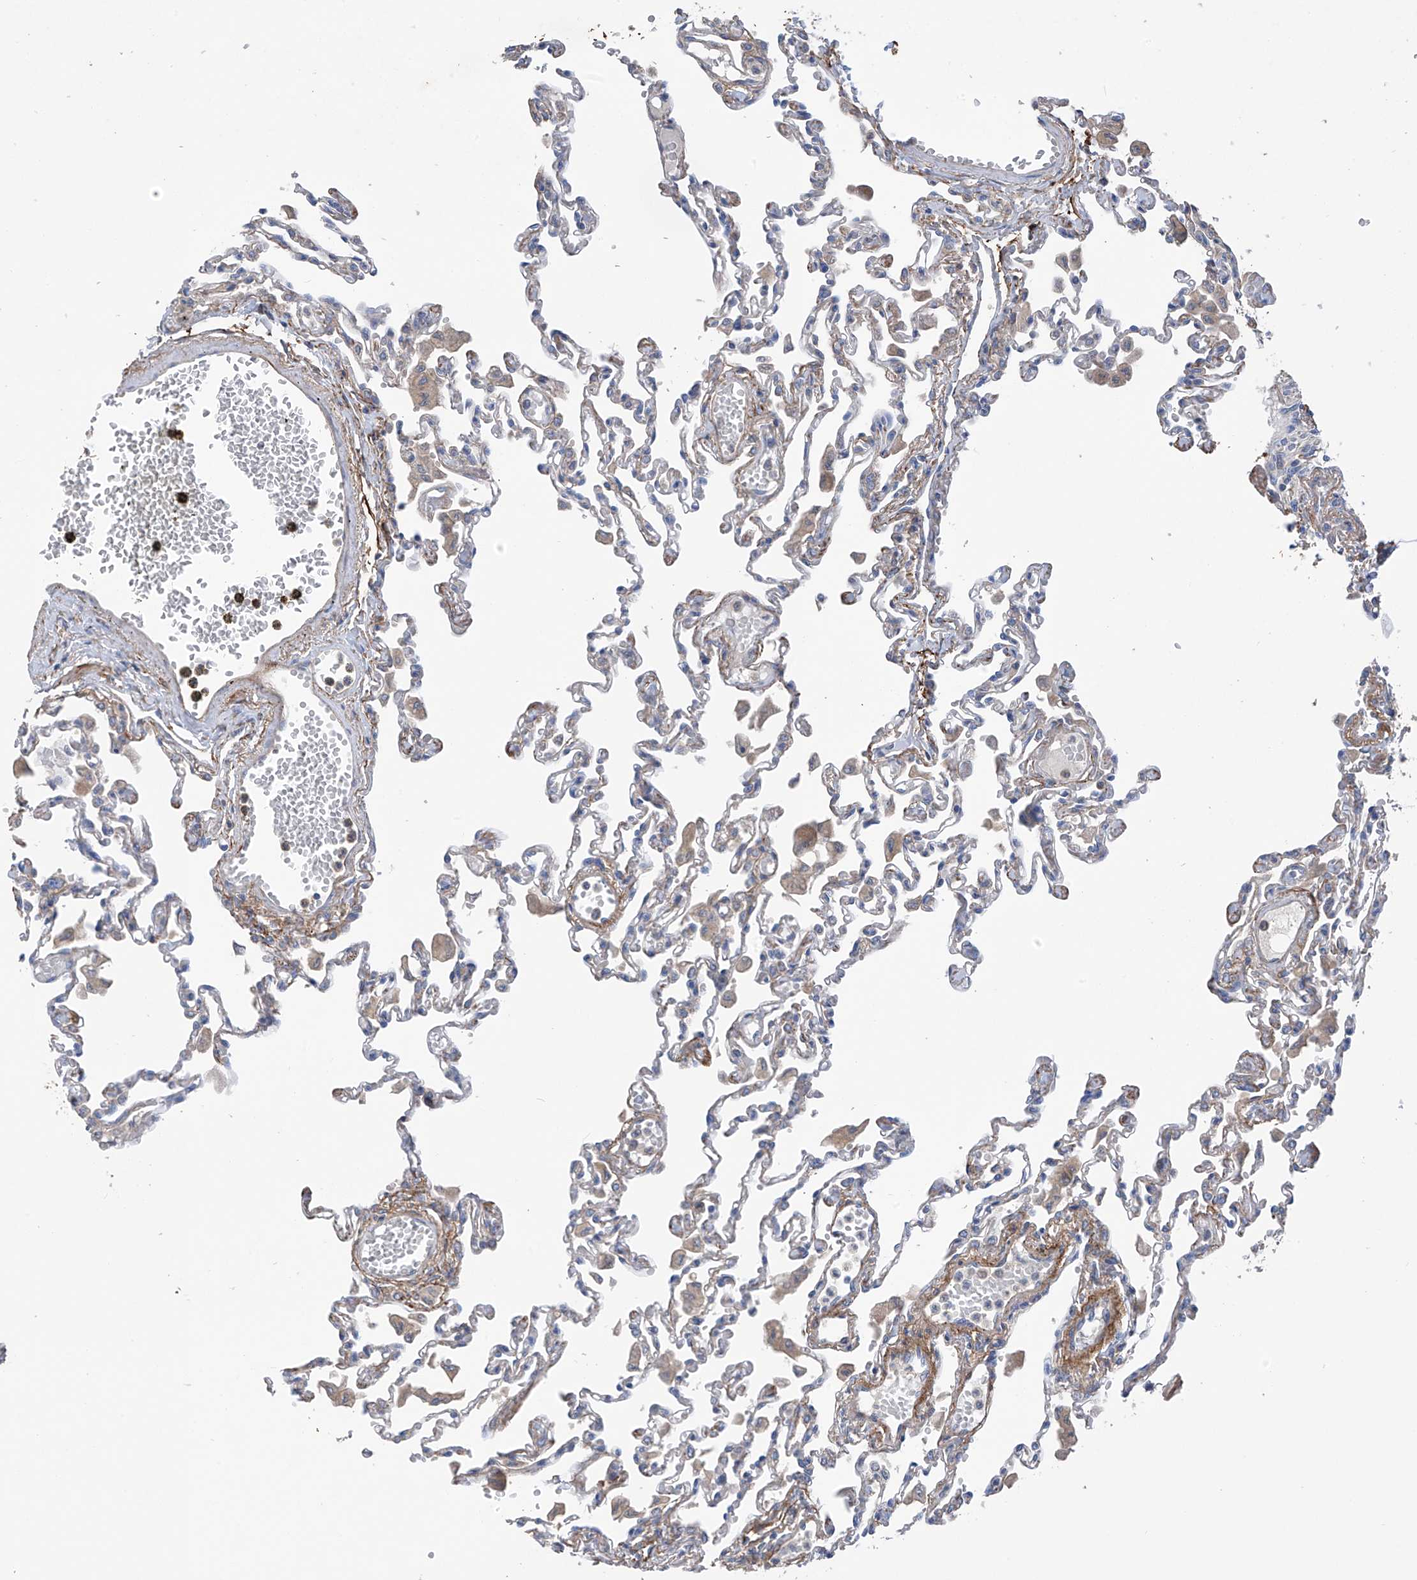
{"staining": {"intensity": "negative", "quantity": "none", "location": "none"}, "tissue": "lung", "cell_type": "Alveolar cells", "image_type": "normal", "snomed": [{"axis": "morphology", "description": "Normal tissue, NOS"}, {"axis": "topography", "description": "Bronchus"}, {"axis": "topography", "description": "Lung"}], "caption": "The histopathology image exhibits no staining of alveolar cells in unremarkable lung. (Brightfield microscopy of DAB (3,3'-diaminobenzidine) IHC at high magnification).", "gene": "GALNTL6", "patient": {"sex": "female", "age": 49}}